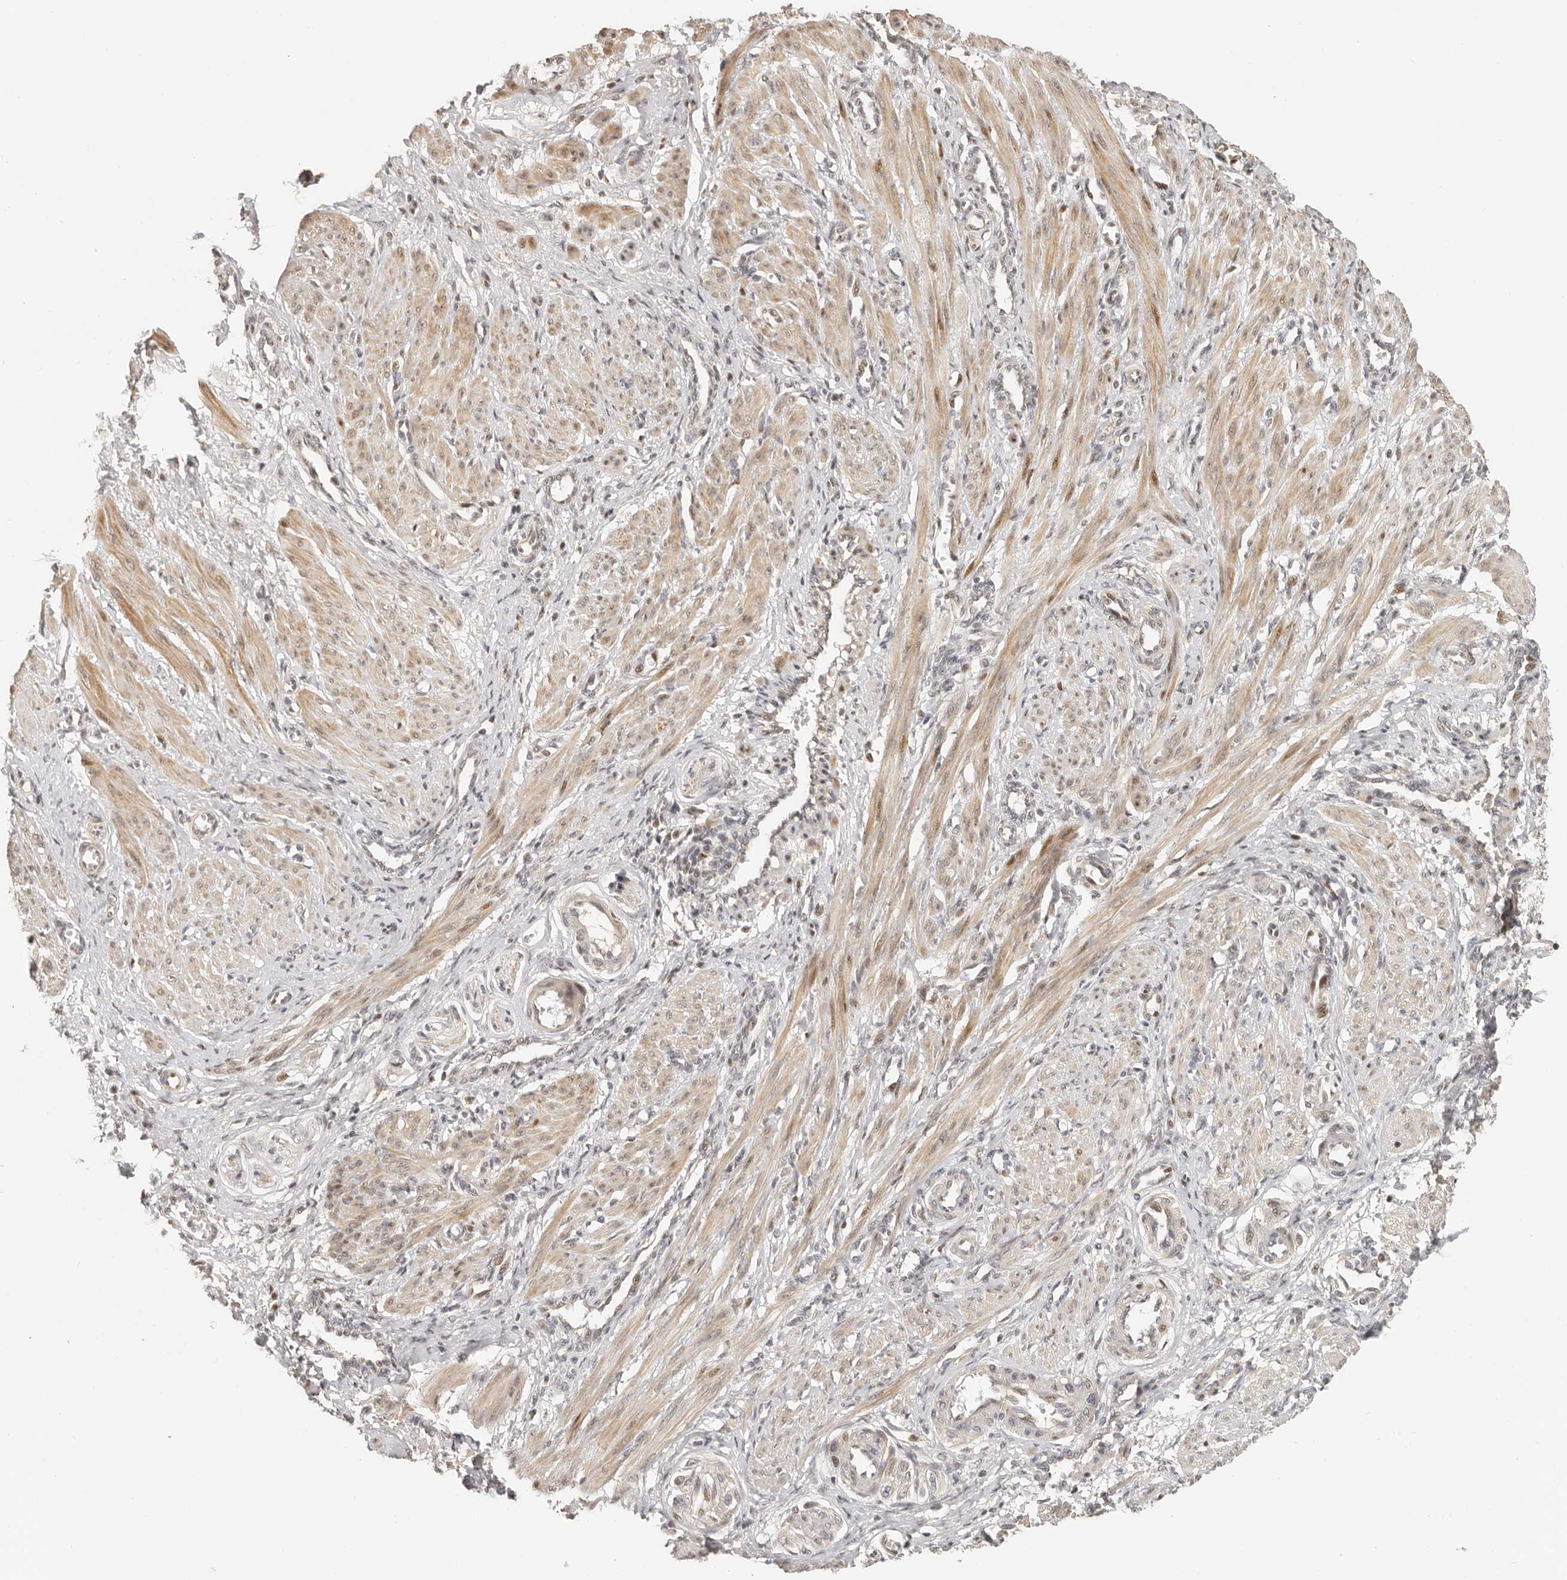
{"staining": {"intensity": "moderate", "quantity": ">75%", "location": "cytoplasmic/membranous"}, "tissue": "smooth muscle", "cell_type": "Smooth muscle cells", "image_type": "normal", "snomed": [{"axis": "morphology", "description": "Normal tissue, NOS"}, {"axis": "topography", "description": "Endometrium"}], "caption": "DAB (3,3'-diaminobenzidine) immunohistochemical staining of unremarkable human smooth muscle shows moderate cytoplasmic/membranous protein staining in about >75% of smooth muscle cells. (IHC, brightfield microscopy, high magnification).", "gene": "GPBP1L1", "patient": {"sex": "female", "age": 33}}